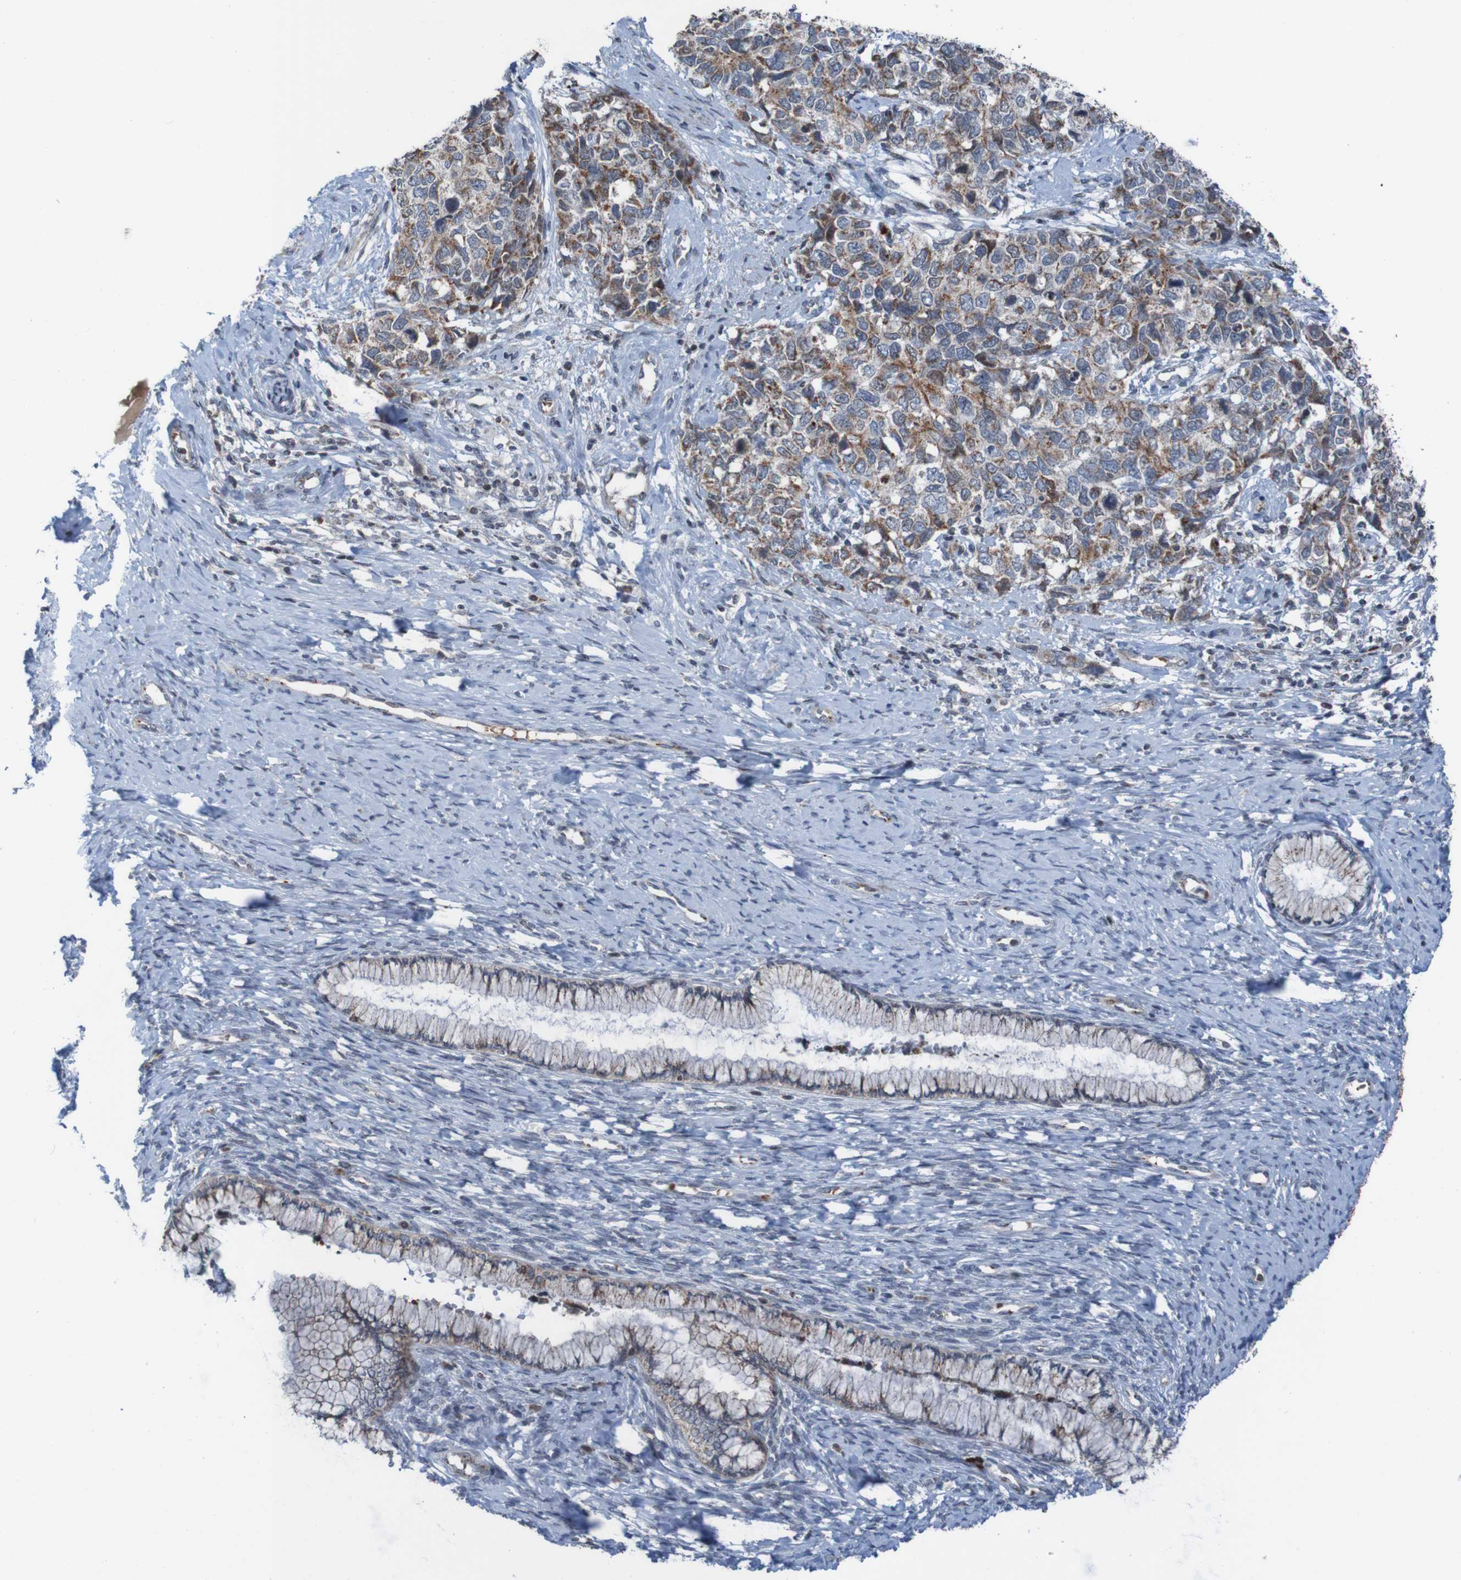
{"staining": {"intensity": "moderate", "quantity": "25%-75%", "location": "cytoplasmic/membranous"}, "tissue": "cervical cancer", "cell_type": "Tumor cells", "image_type": "cancer", "snomed": [{"axis": "morphology", "description": "Squamous cell carcinoma, NOS"}, {"axis": "topography", "description": "Cervix"}], "caption": "Protein staining shows moderate cytoplasmic/membranous positivity in about 25%-75% of tumor cells in cervical cancer (squamous cell carcinoma).", "gene": "UNG", "patient": {"sex": "female", "age": 63}}